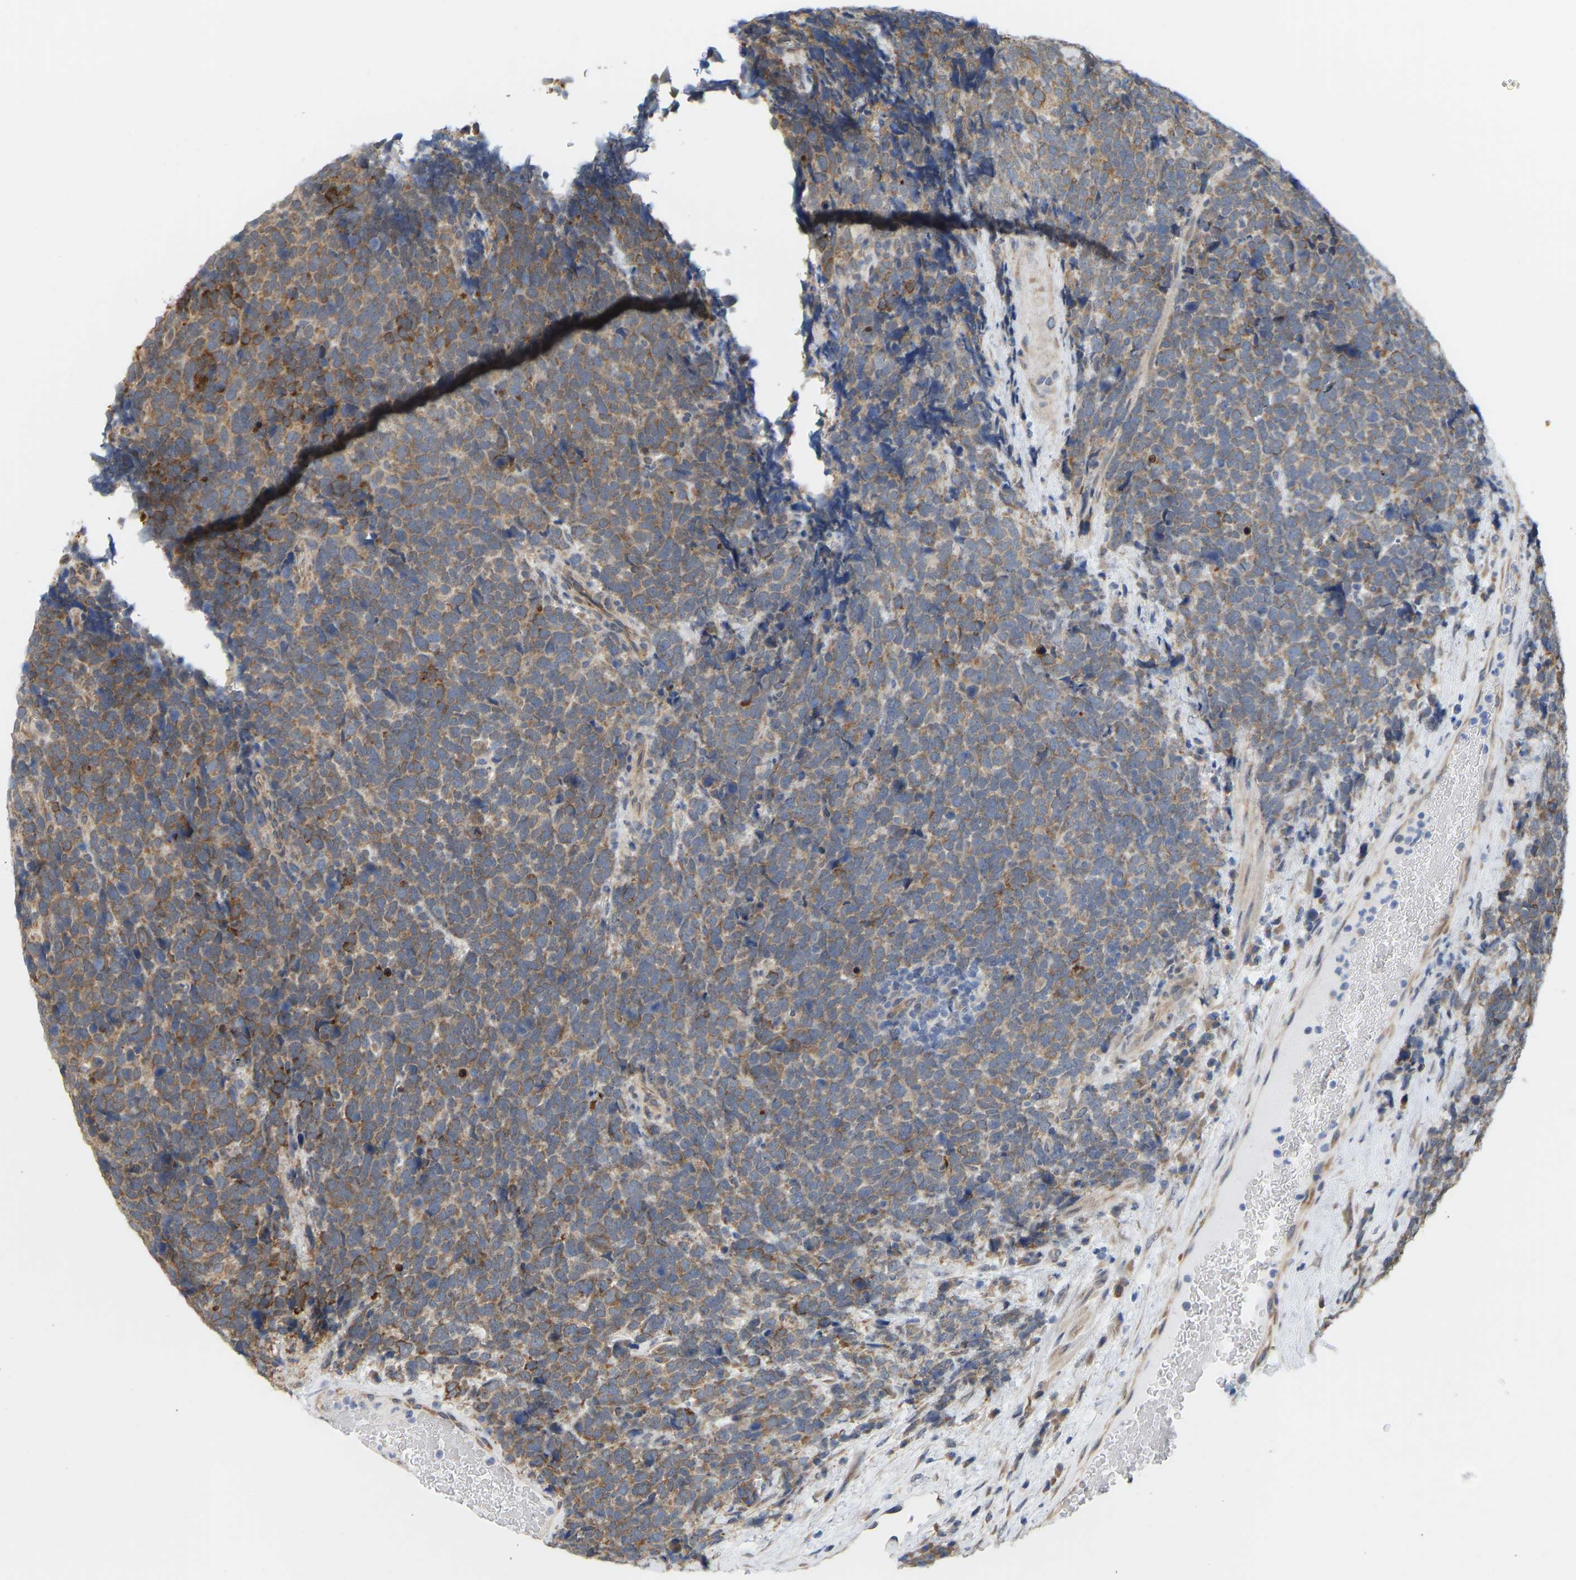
{"staining": {"intensity": "moderate", "quantity": ">75%", "location": "cytoplasmic/membranous"}, "tissue": "urothelial cancer", "cell_type": "Tumor cells", "image_type": "cancer", "snomed": [{"axis": "morphology", "description": "Urothelial carcinoma, High grade"}, {"axis": "topography", "description": "Urinary bladder"}], "caption": "A brown stain highlights moderate cytoplasmic/membranous expression of a protein in human urothelial carcinoma (high-grade) tumor cells.", "gene": "BEND3", "patient": {"sex": "female", "age": 82}}